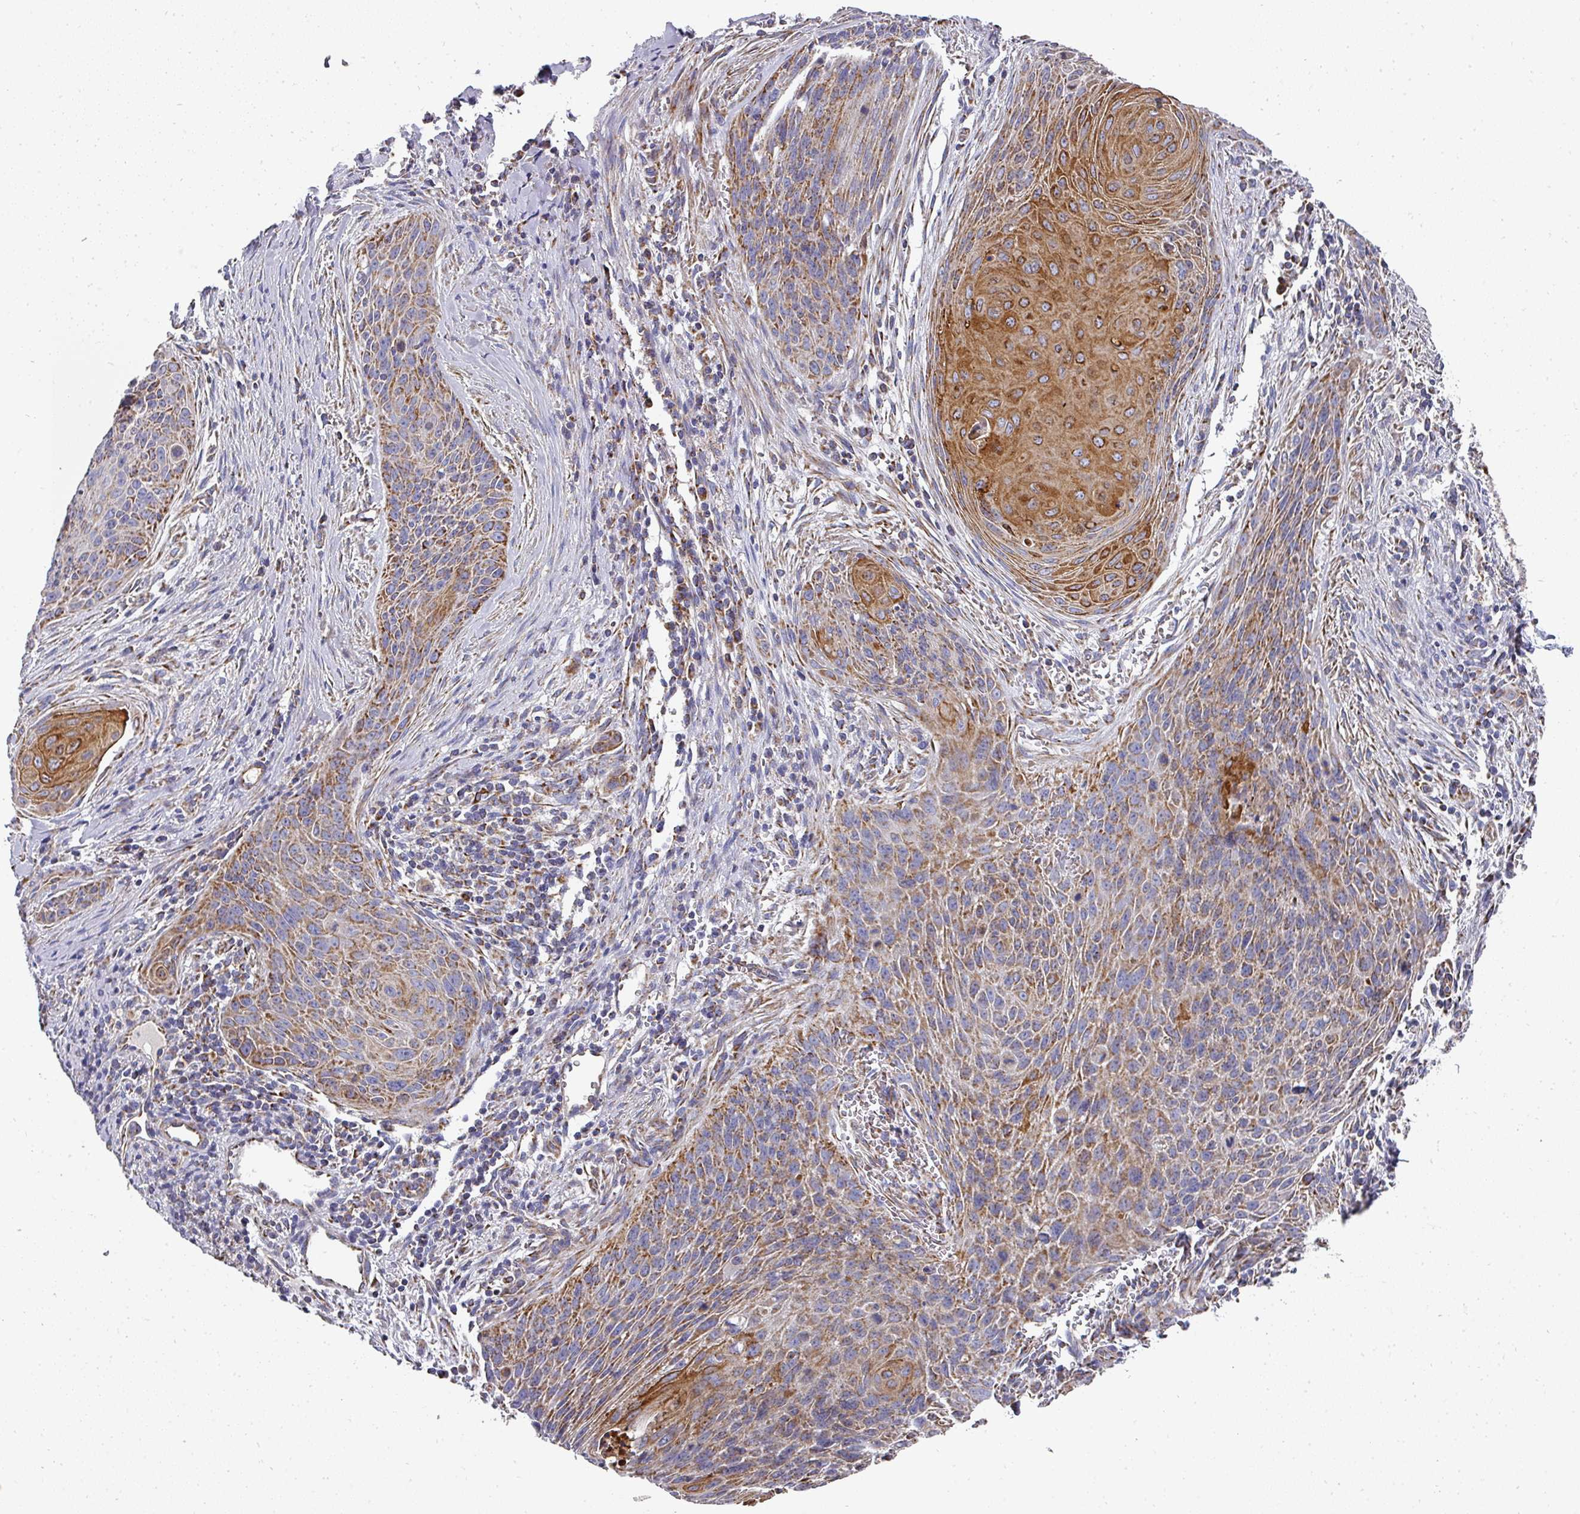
{"staining": {"intensity": "moderate", "quantity": ">75%", "location": "cytoplasmic/membranous"}, "tissue": "cervical cancer", "cell_type": "Tumor cells", "image_type": "cancer", "snomed": [{"axis": "morphology", "description": "Squamous cell carcinoma, NOS"}, {"axis": "topography", "description": "Cervix"}], "caption": "This is a micrograph of immunohistochemistry staining of cervical cancer, which shows moderate expression in the cytoplasmic/membranous of tumor cells.", "gene": "UQCRFS1", "patient": {"sex": "female", "age": 55}}